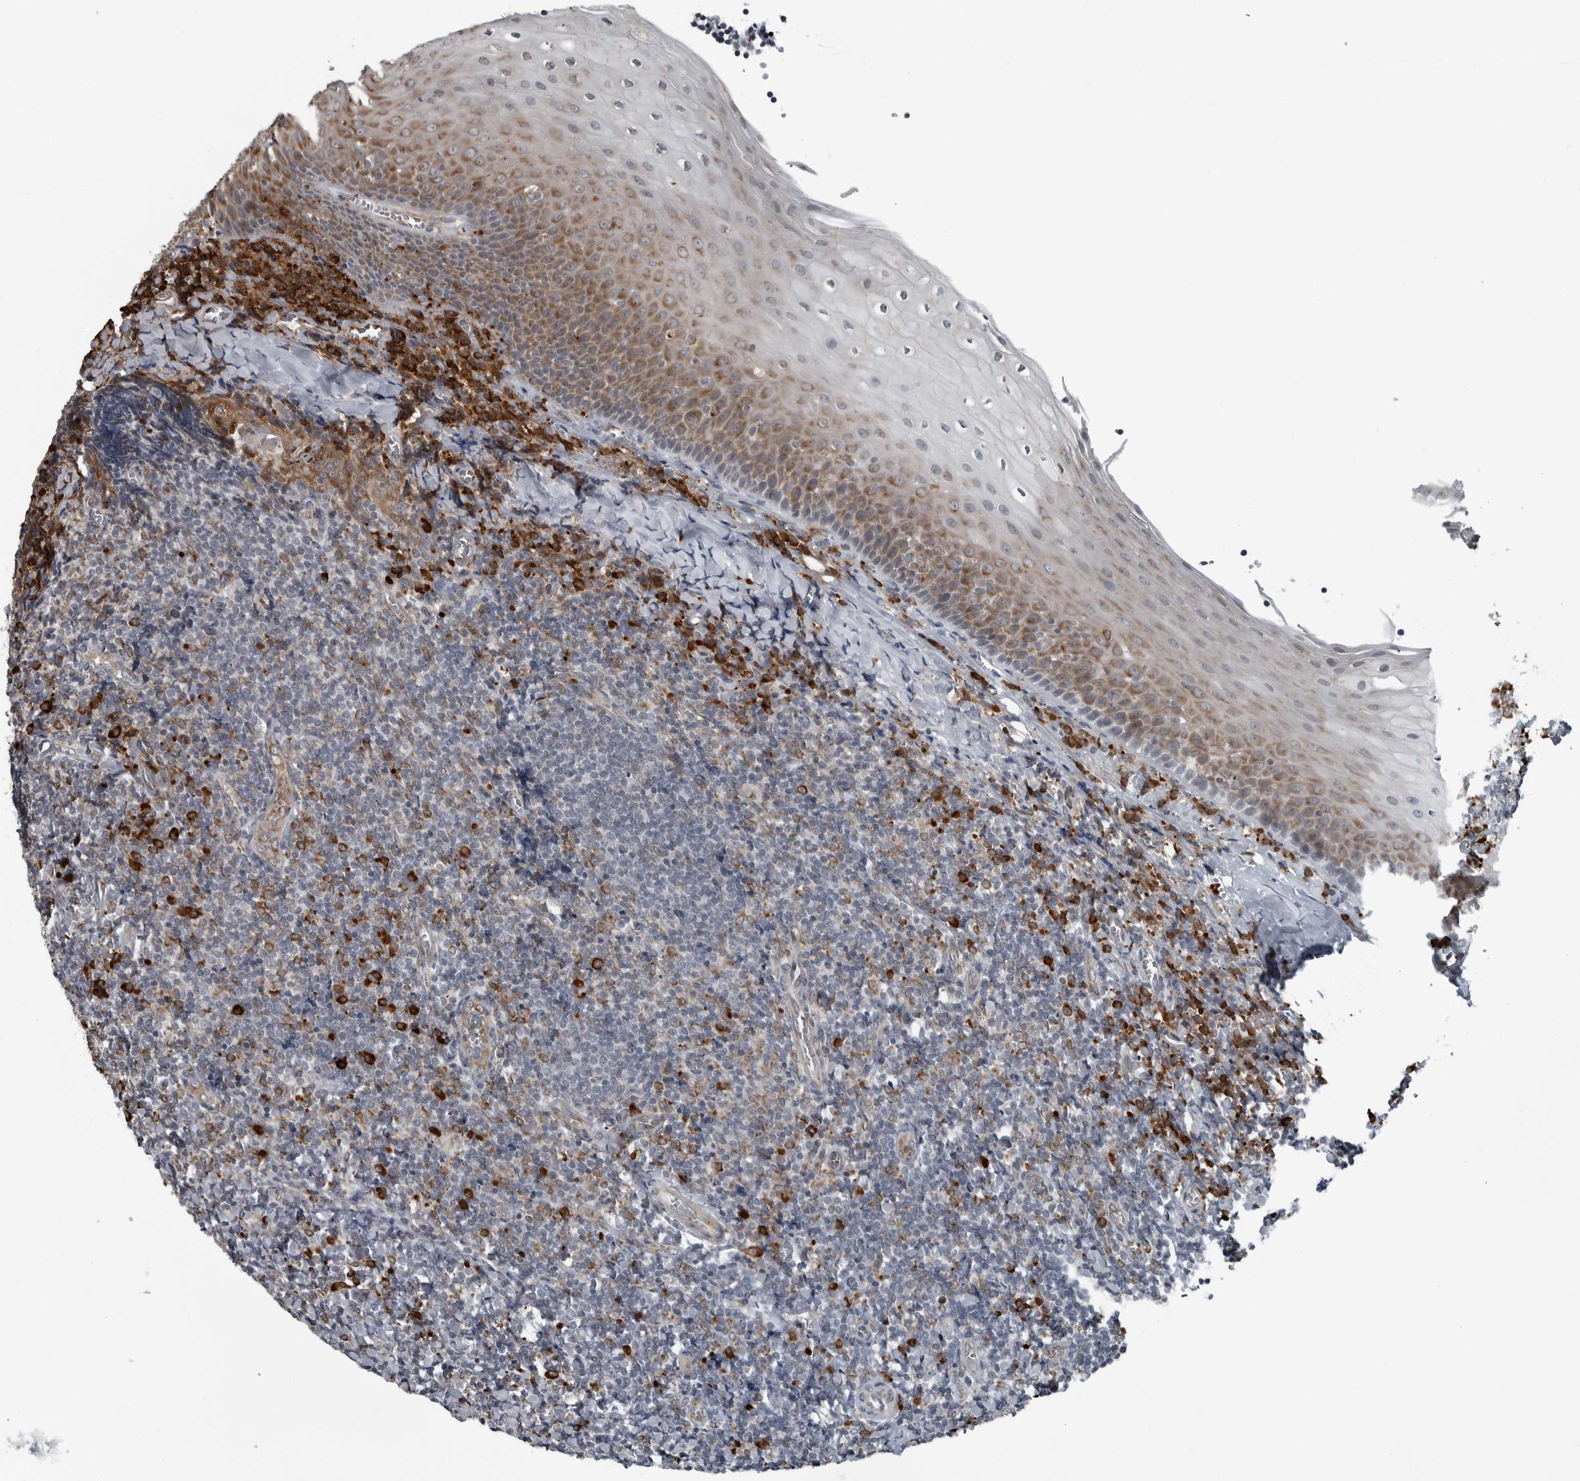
{"staining": {"intensity": "strong", "quantity": "<25%", "location": "cytoplasmic/membranous"}, "tissue": "tonsil", "cell_type": "Germinal center cells", "image_type": "normal", "snomed": [{"axis": "morphology", "description": "Normal tissue, NOS"}, {"axis": "topography", "description": "Tonsil"}], "caption": "DAB (3,3'-diaminobenzidine) immunohistochemical staining of benign human tonsil shows strong cytoplasmic/membranous protein expression in approximately <25% of germinal center cells. The protein of interest is shown in brown color, while the nuclei are stained blue.", "gene": "CEP85", "patient": {"sex": "male", "age": 27}}